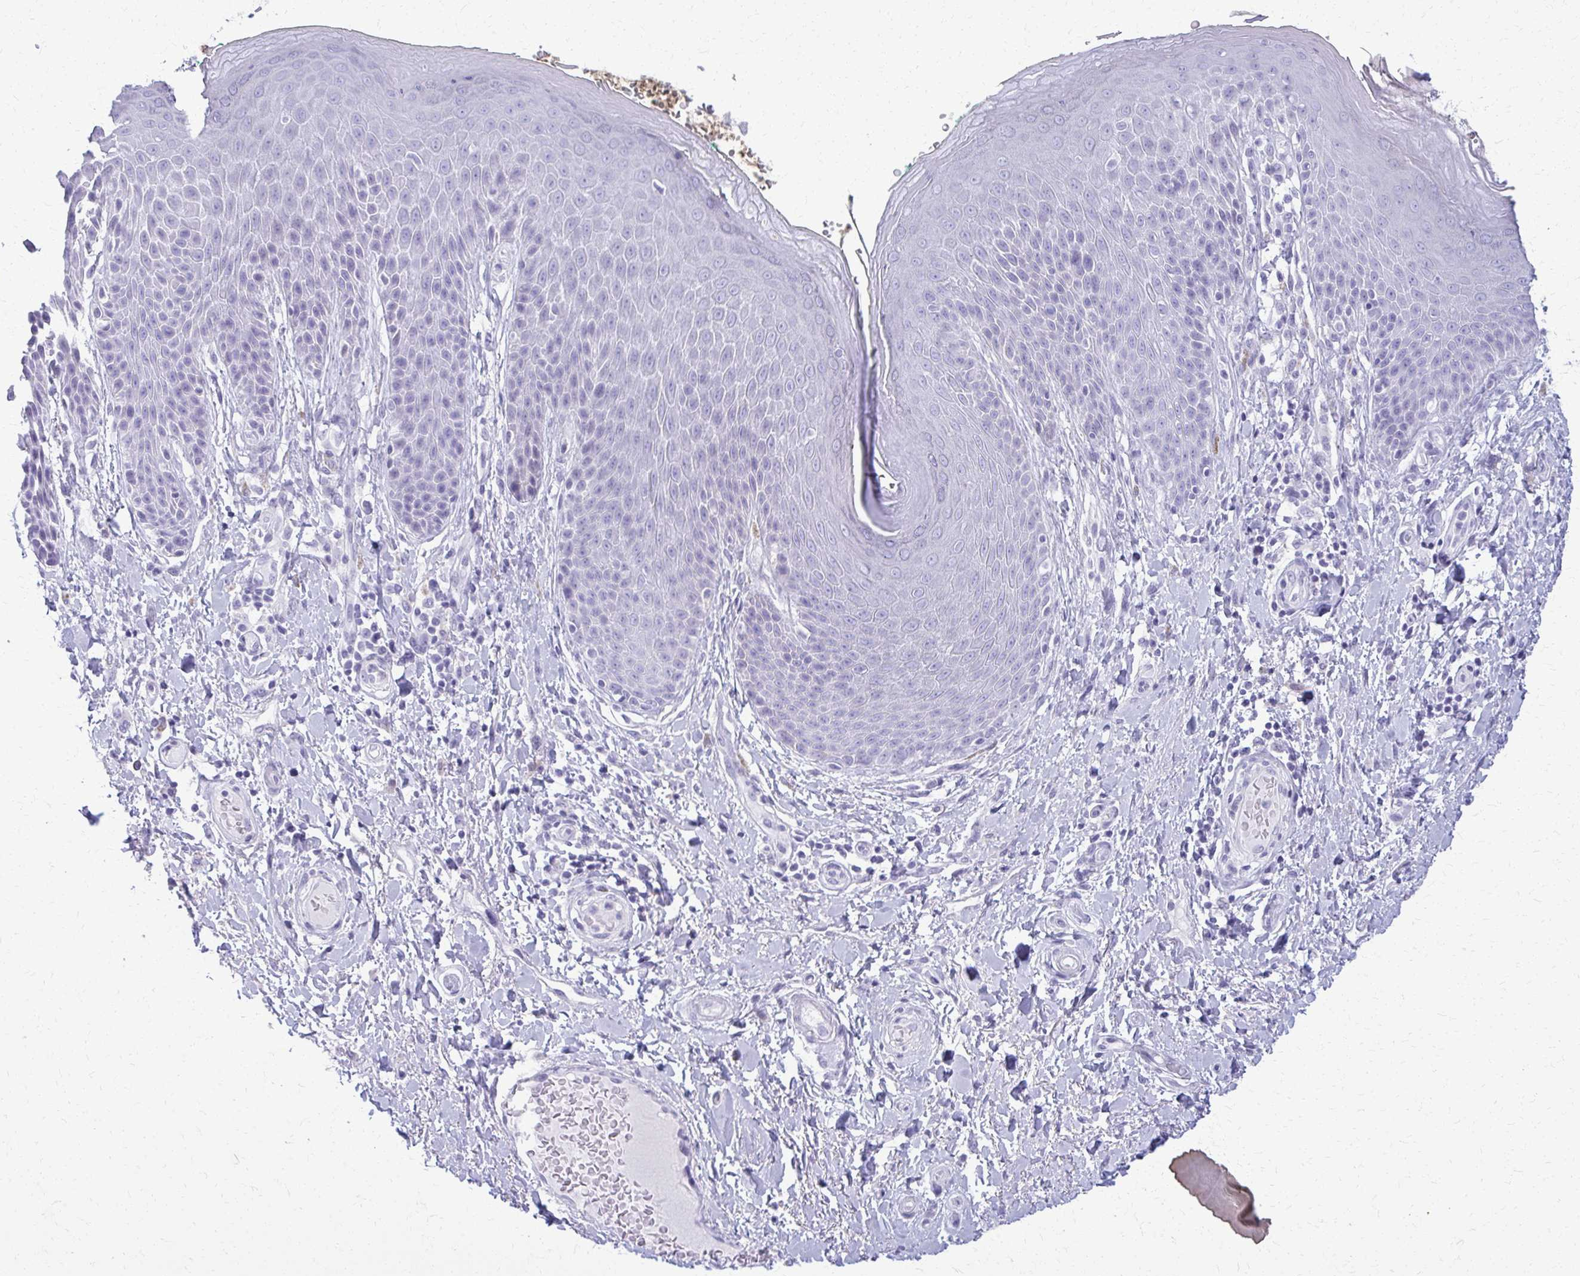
{"staining": {"intensity": "negative", "quantity": "none", "location": "none"}, "tissue": "skin", "cell_type": "Epidermal cells", "image_type": "normal", "snomed": [{"axis": "morphology", "description": "Normal tissue, NOS"}, {"axis": "topography", "description": "Anal"}, {"axis": "topography", "description": "Peripheral nerve tissue"}], "caption": "This photomicrograph is of unremarkable skin stained with immunohistochemistry to label a protein in brown with the nuclei are counter-stained blue. There is no staining in epidermal cells.", "gene": "ACSM2A", "patient": {"sex": "male", "age": 51}}